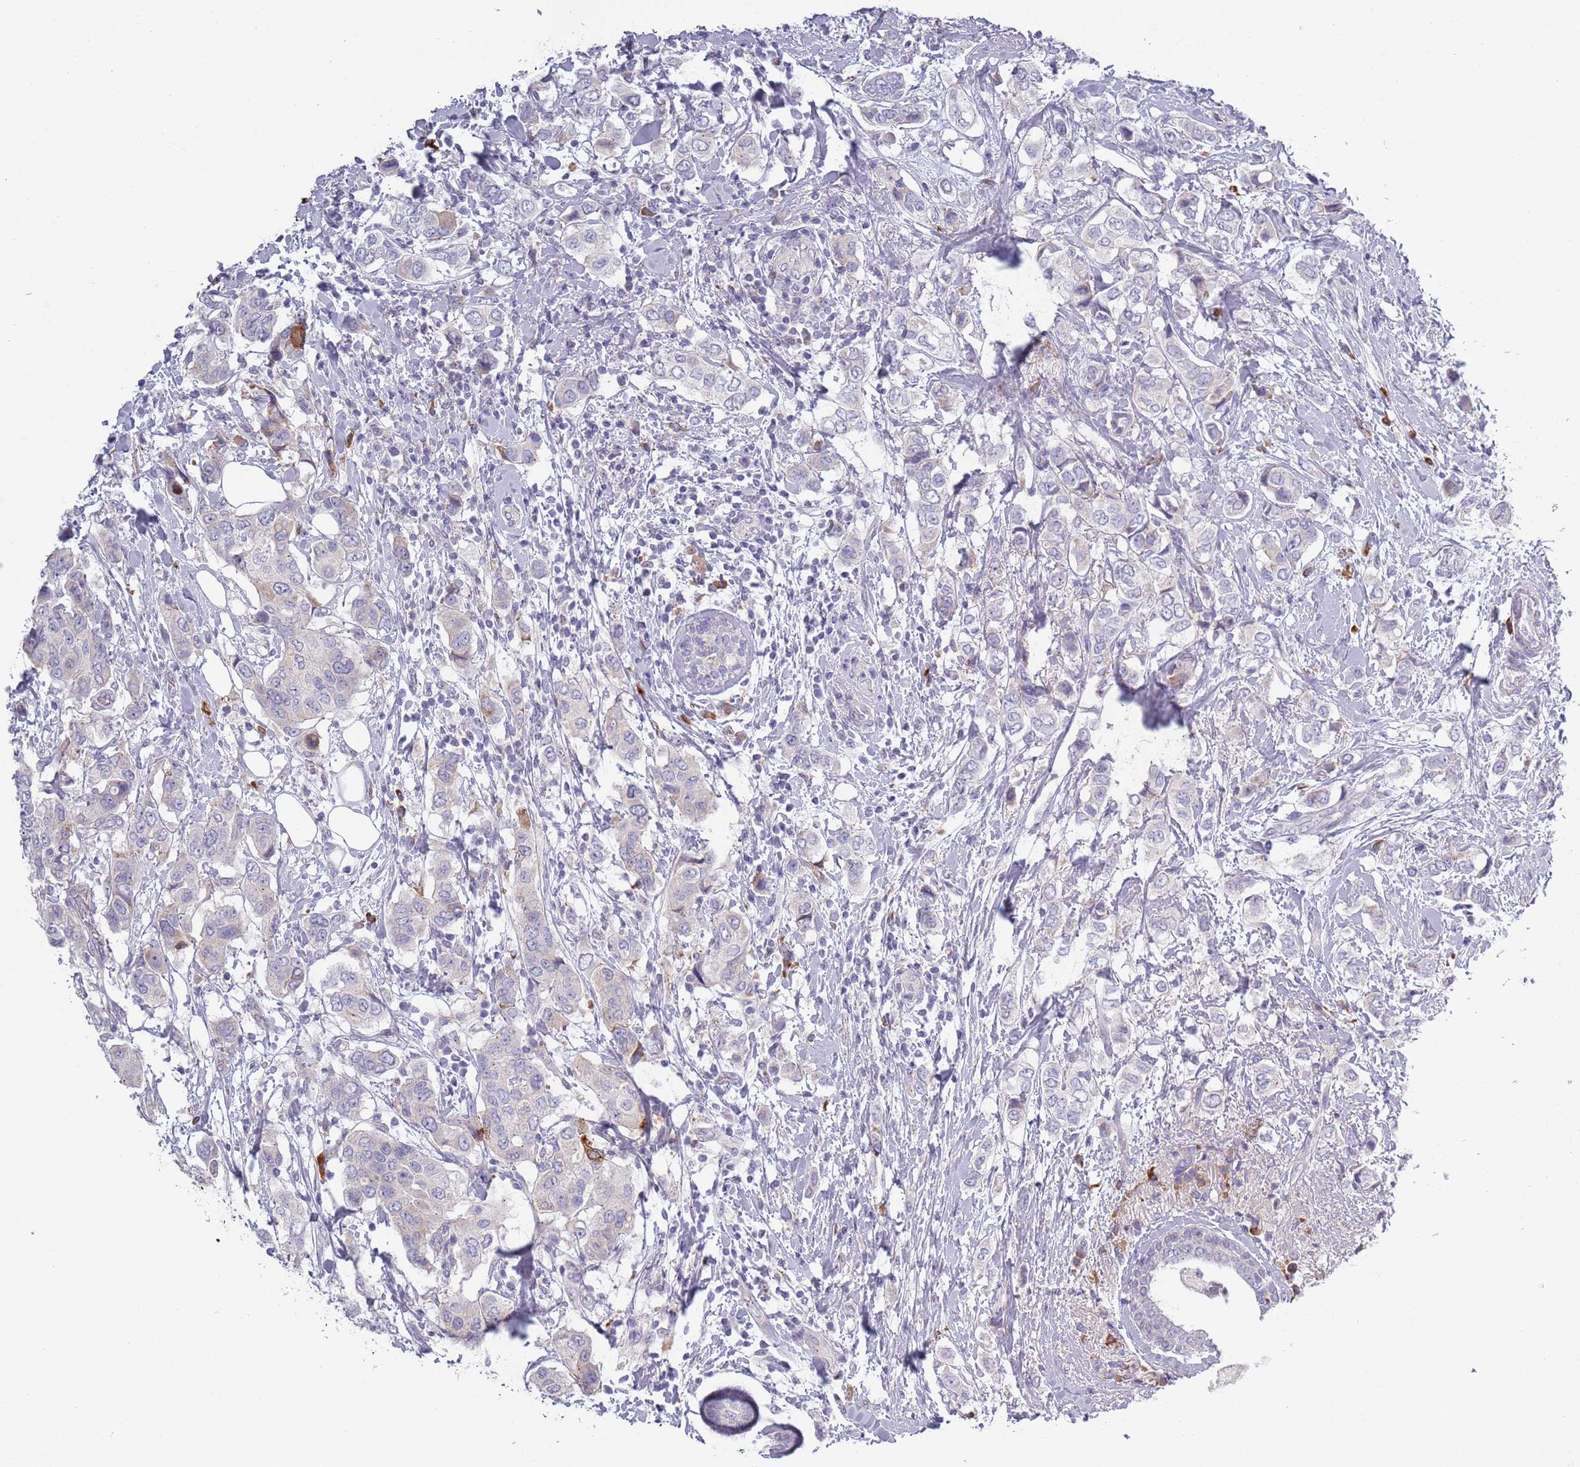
{"staining": {"intensity": "weak", "quantity": "<25%", "location": "cytoplasmic/membranous"}, "tissue": "breast cancer", "cell_type": "Tumor cells", "image_type": "cancer", "snomed": [{"axis": "morphology", "description": "Lobular carcinoma"}, {"axis": "topography", "description": "Breast"}], "caption": "Tumor cells are negative for protein expression in human lobular carcinoma (breast).", "gene": "LTB", "patient": {"sex": "female", "age": 51}}